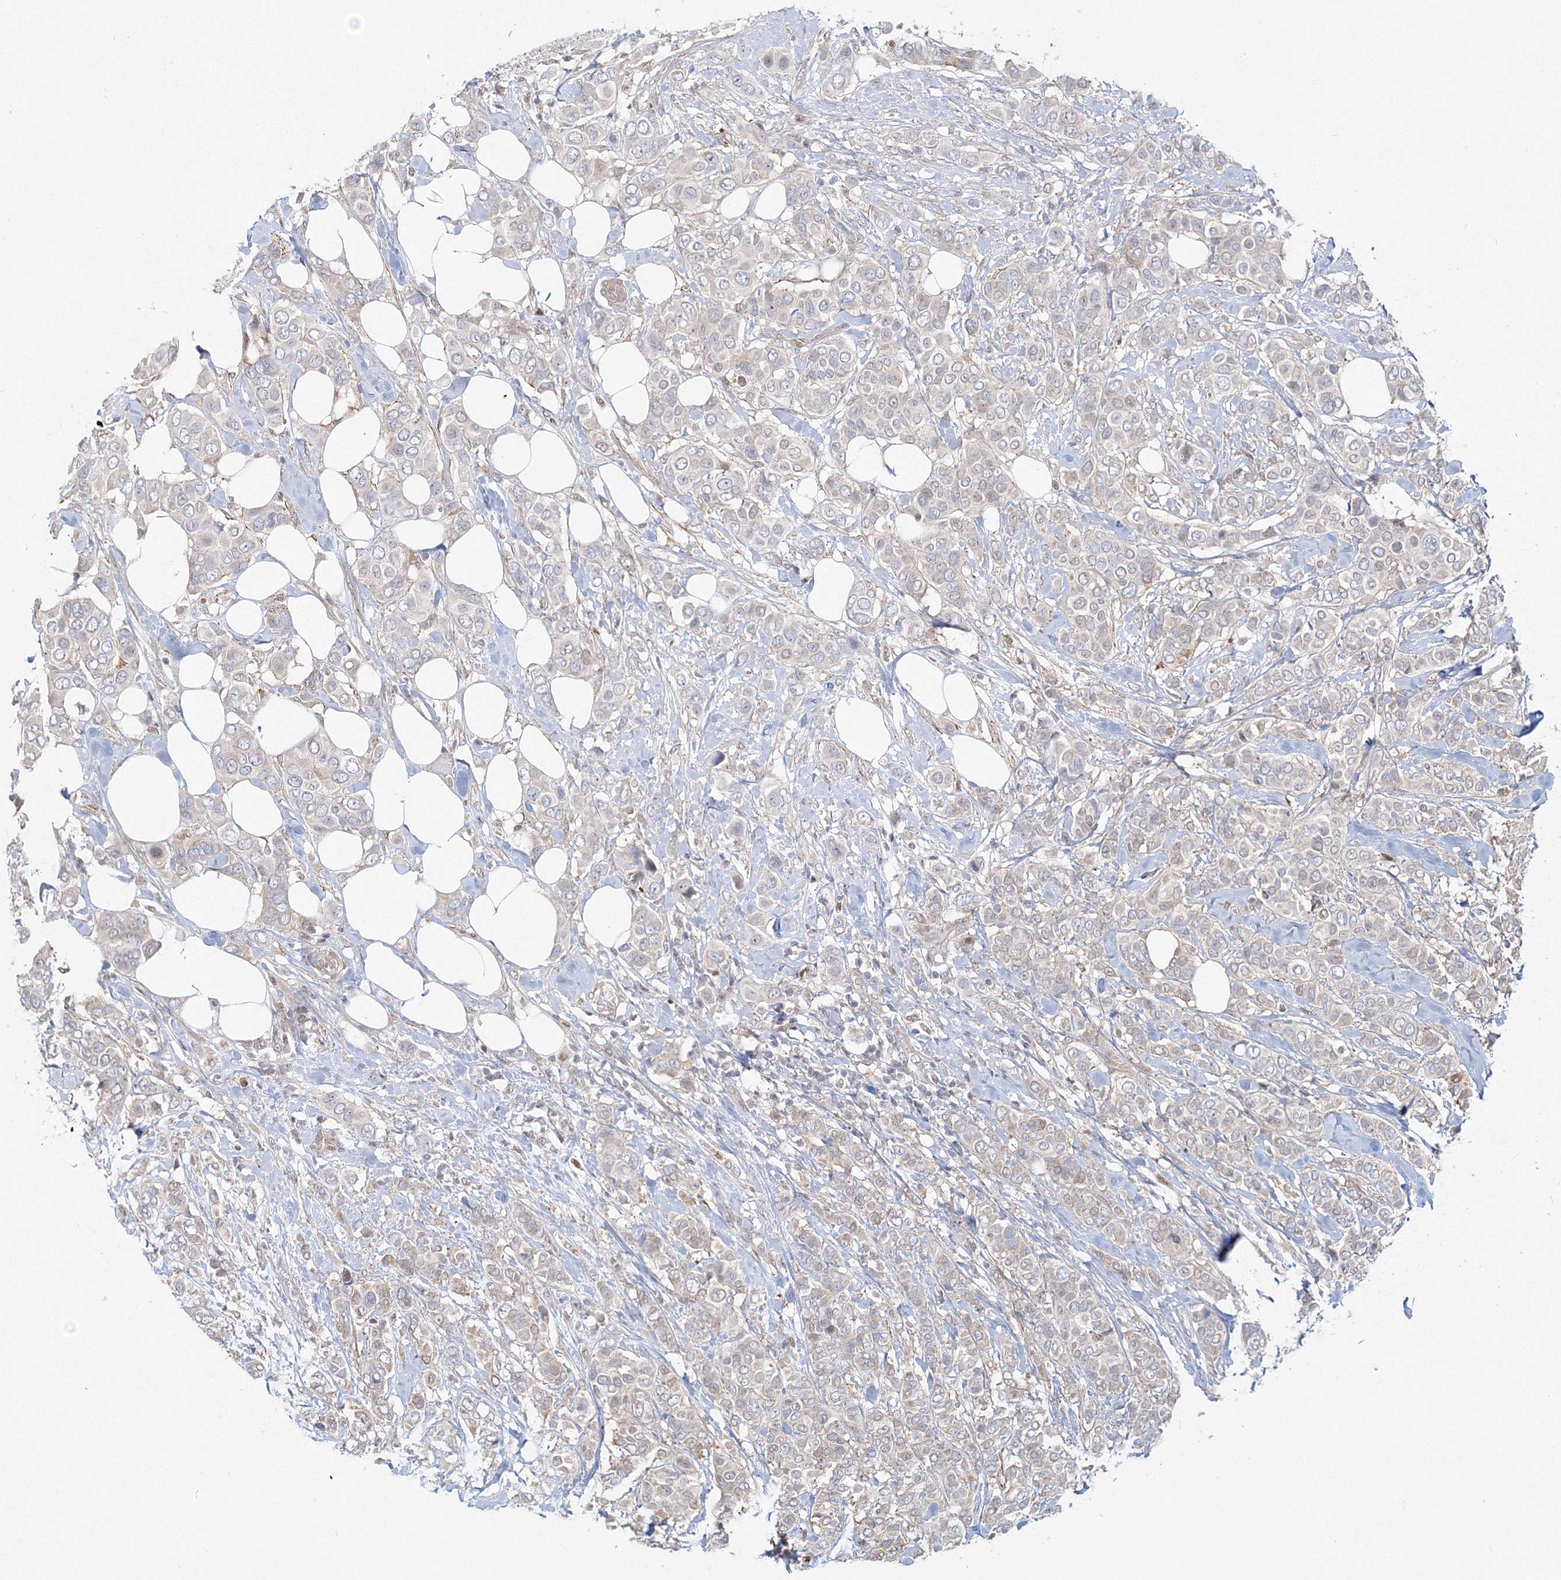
{"staining": {"intensity": "weak", "quantity": "<25%", "location": "cytoplasmic/membranous"}, "tissue": "breast cancer", "cell_type": "Tumor cells", "image_type": "cancer", "snomed": [{"axis": "morphology", "description": "Lobular carcinoma"}, {"axis": "topography", "description": "Breast"}], "caption": "Human breast lobular carcinoma stained for a protein using immunohistochemistry reveals no staining in tumor cells.", "gene": "ARHGAP21", "patient": {"sex": "female", "age": 51}}